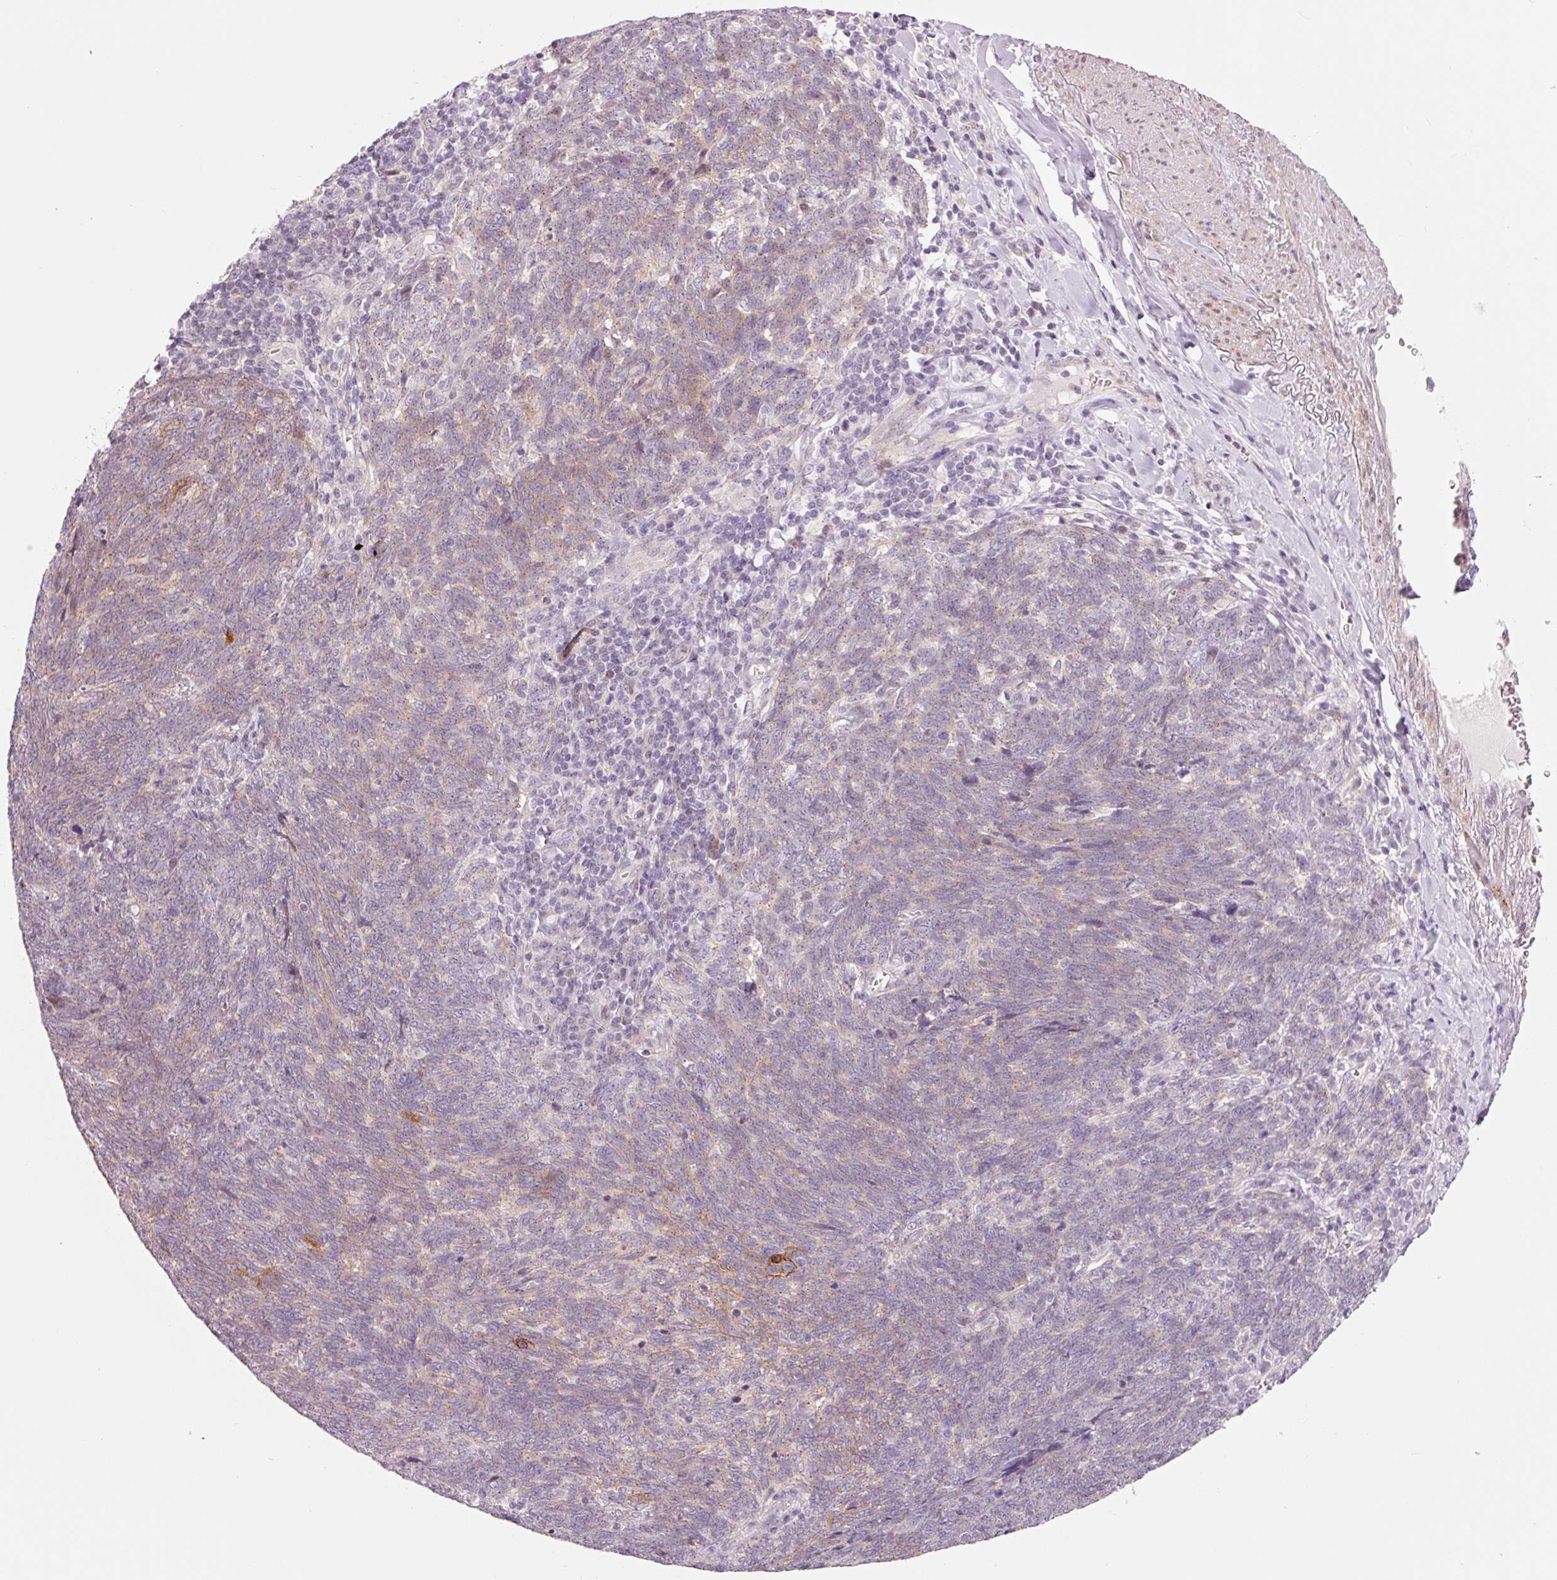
{"staining": {"intensity": "weak", "quantity": "<25%", "location": "cytoplasmic/membranous"}, "tissue": "lung cancer", "cell_type": "Tumor cells", "image_type": "cancer", "snomed": [{"axis": "morphology", "description": "Squamous cell carcinoma, NOS"}, {"axis": "topography", "description": "Lung"}], "caption": "Immunohistochemistry histopathology image of human squamous cell carcinoma (lung) stained for a protein (brown), which shows no positivity in tumor cells.", "gene": "DAPP1", "patient": {"sex": "female", "age": 72}}